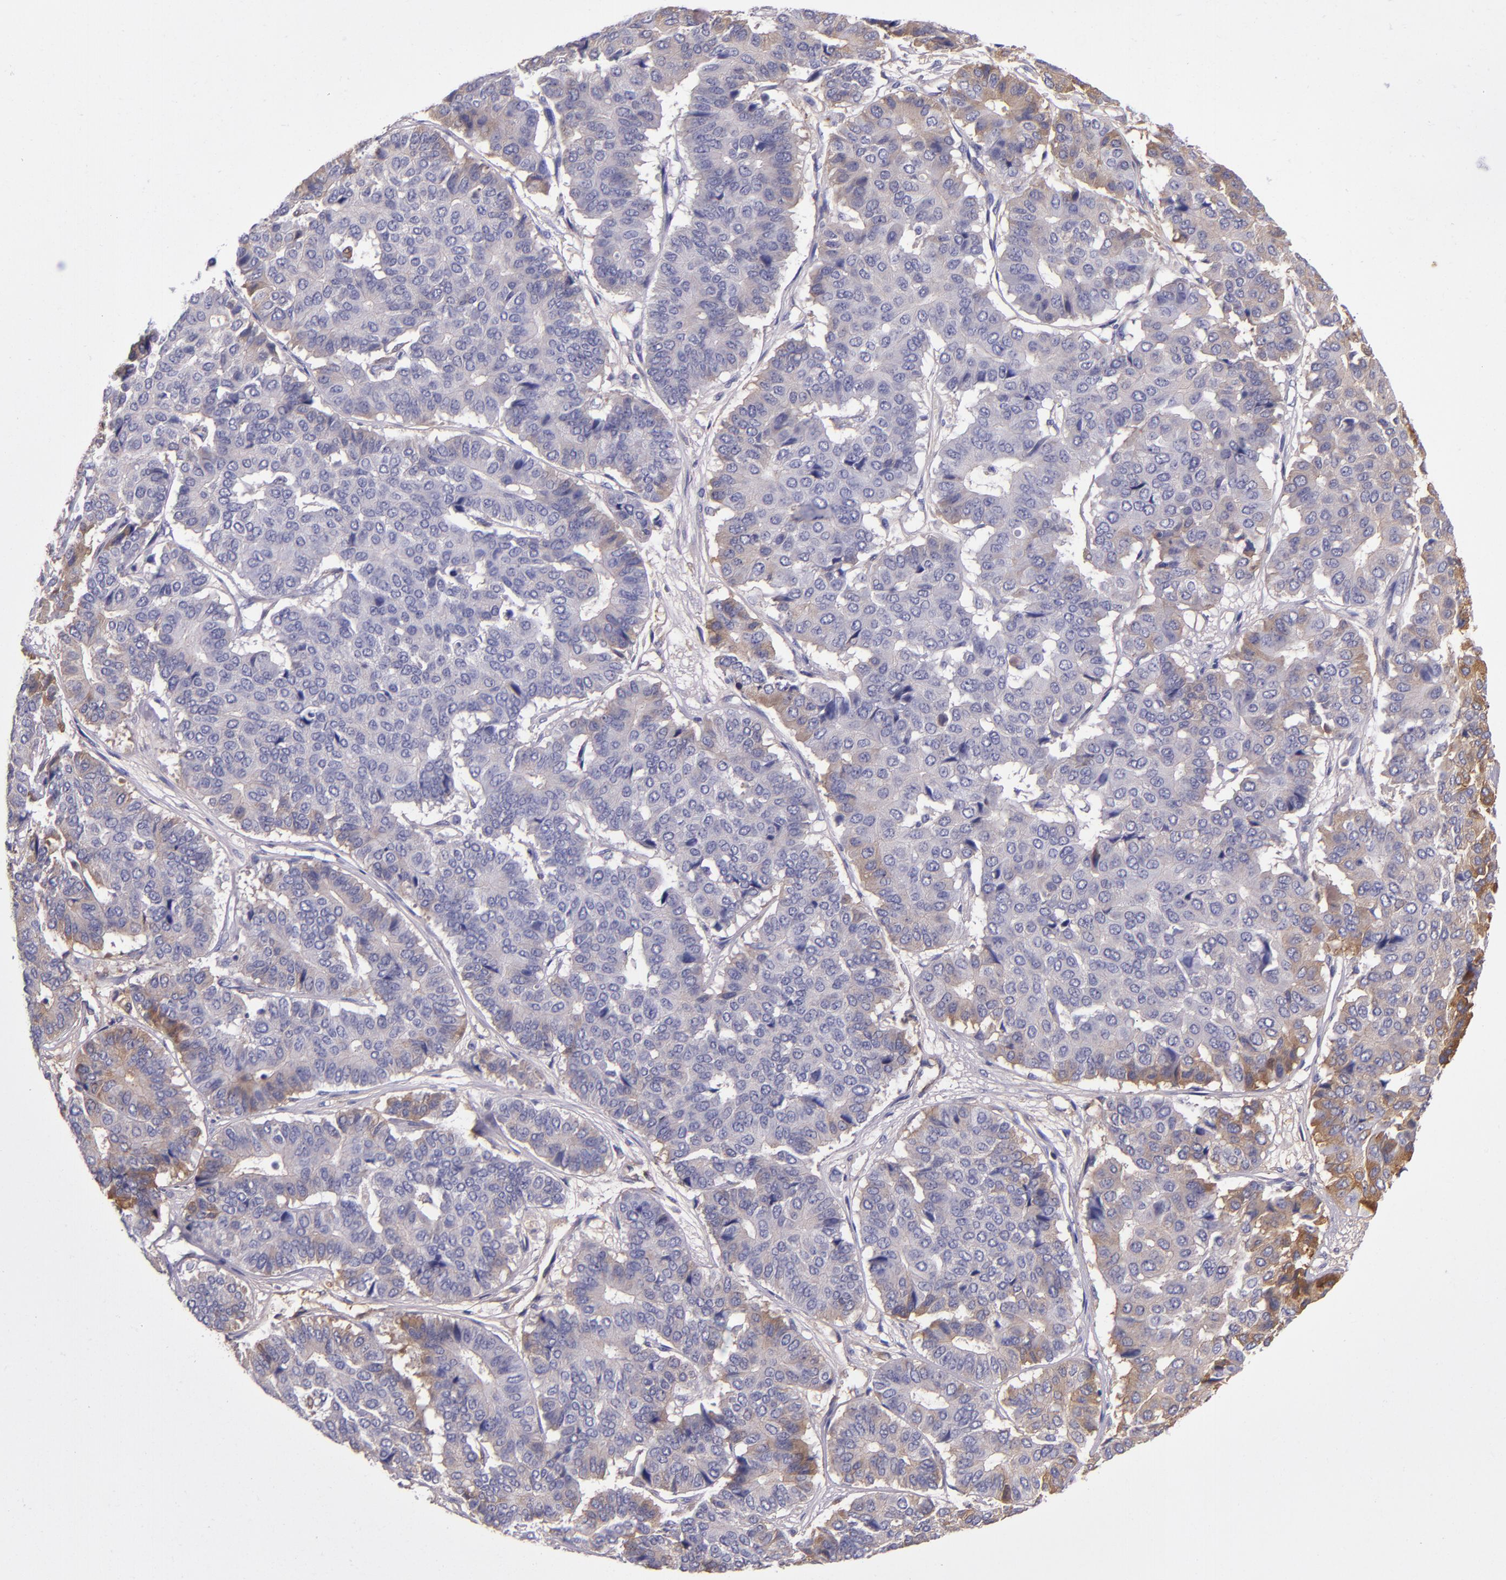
{"staining": {"intensity": "weak", "quantity": "25%-75%", "location": "cytoplasmic/membranous"}, "tissue": "pancreatic cancer", "cell_type": "Tumor cells", "image_type": "cancer", "snomed": [{"axis": "morphology", "description": "Adenocarcinoma, NOS"}, {"axis": "topography", "description": "Pancreas"}], "caption": "Approximately 25%-75% of tumor cells in pancreatic adenocarcinoma demonstrate weak cytoplasmic/membranous protein expression as visualized by brown immunohistochemical staining.", "gene": "CLEC3B", "patient": {"sex": "male", "age": 50}}